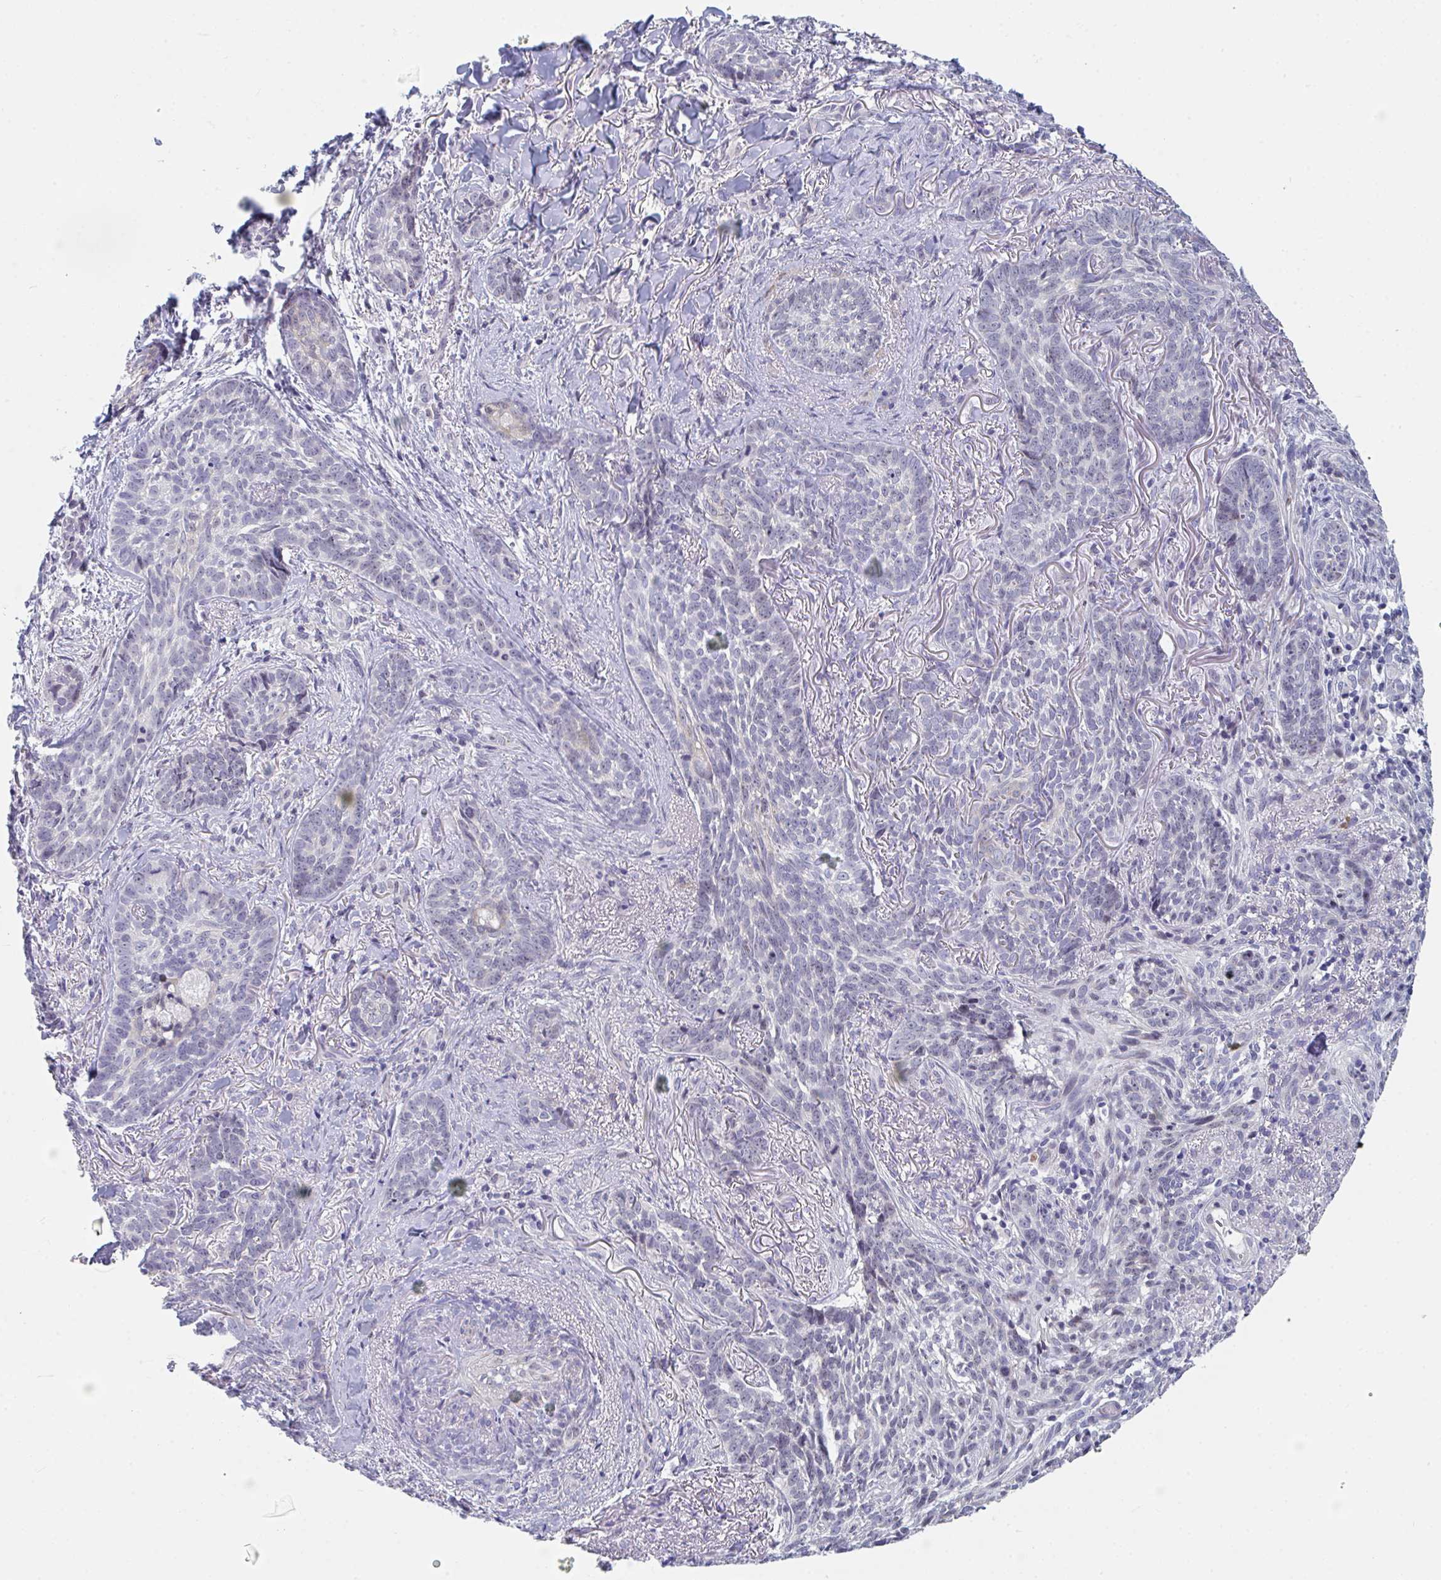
{"staining": {"intensity": "negative", "quantity": "none", "location": "none"}, "tissue": "skin cancer", "cell_type": "Tumor cells", "image_type": "cancer", "snomed": [{"axis": "morphology", "description": "Basal cell carcinoma"}, {"axis": "topography", "description": "Skin"}, {"axis": "topography", "description": "Skin of face"}], "caption": "DAB immunohistochemical staining of human skin basal cell carcinoma reveals no significant positivity in tumor cells. (Brightfield microscopy of DAB (3,3'-diaminobenzidine) immunohistochemistry (IHC) at high magnification).", "gene": "CENPT", "patient": {"sex": "male", "age": 88}}